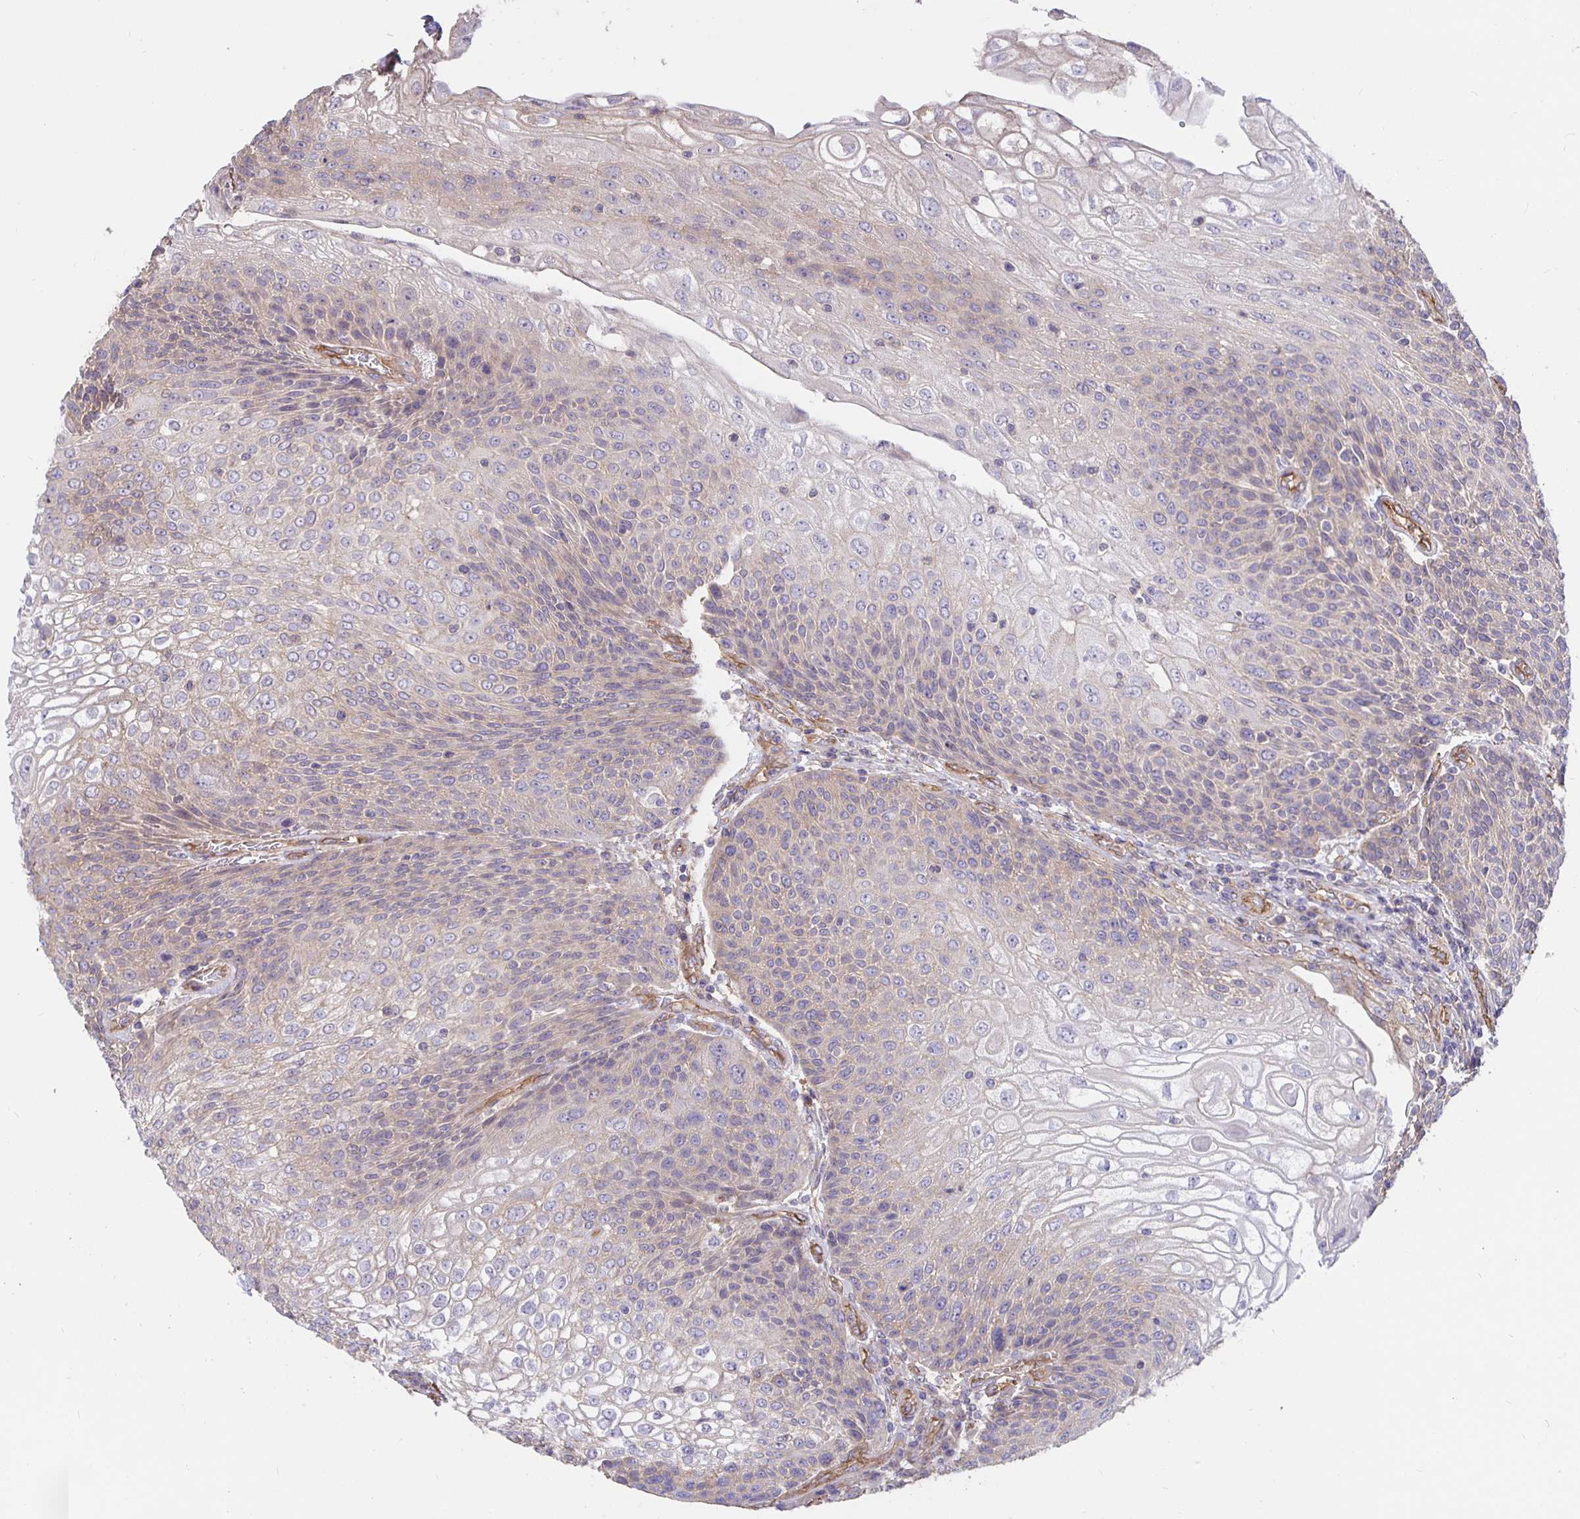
{"staining": {"intensity": "weak", "quantity": "<25%", "location": "cytoplasmic/membranous"}, "tissue": "urothelial cancer", "cell_type": "Tumor cells", "image_type": "cancer", "snomed": [{"axis": "morphology", "description": "Urothelial carcinoma, High grade"}, {"axis": "topography", "description": "Urinary bladder"}], "caption": "The immunohistochemistry (IHC) histopathology image has no significant positivity in tumor cells of urothelial carcinoma (high-grade) tissue.", "gene": "ARHGEF39", "patient": {"sex": "female", "age": 70}}